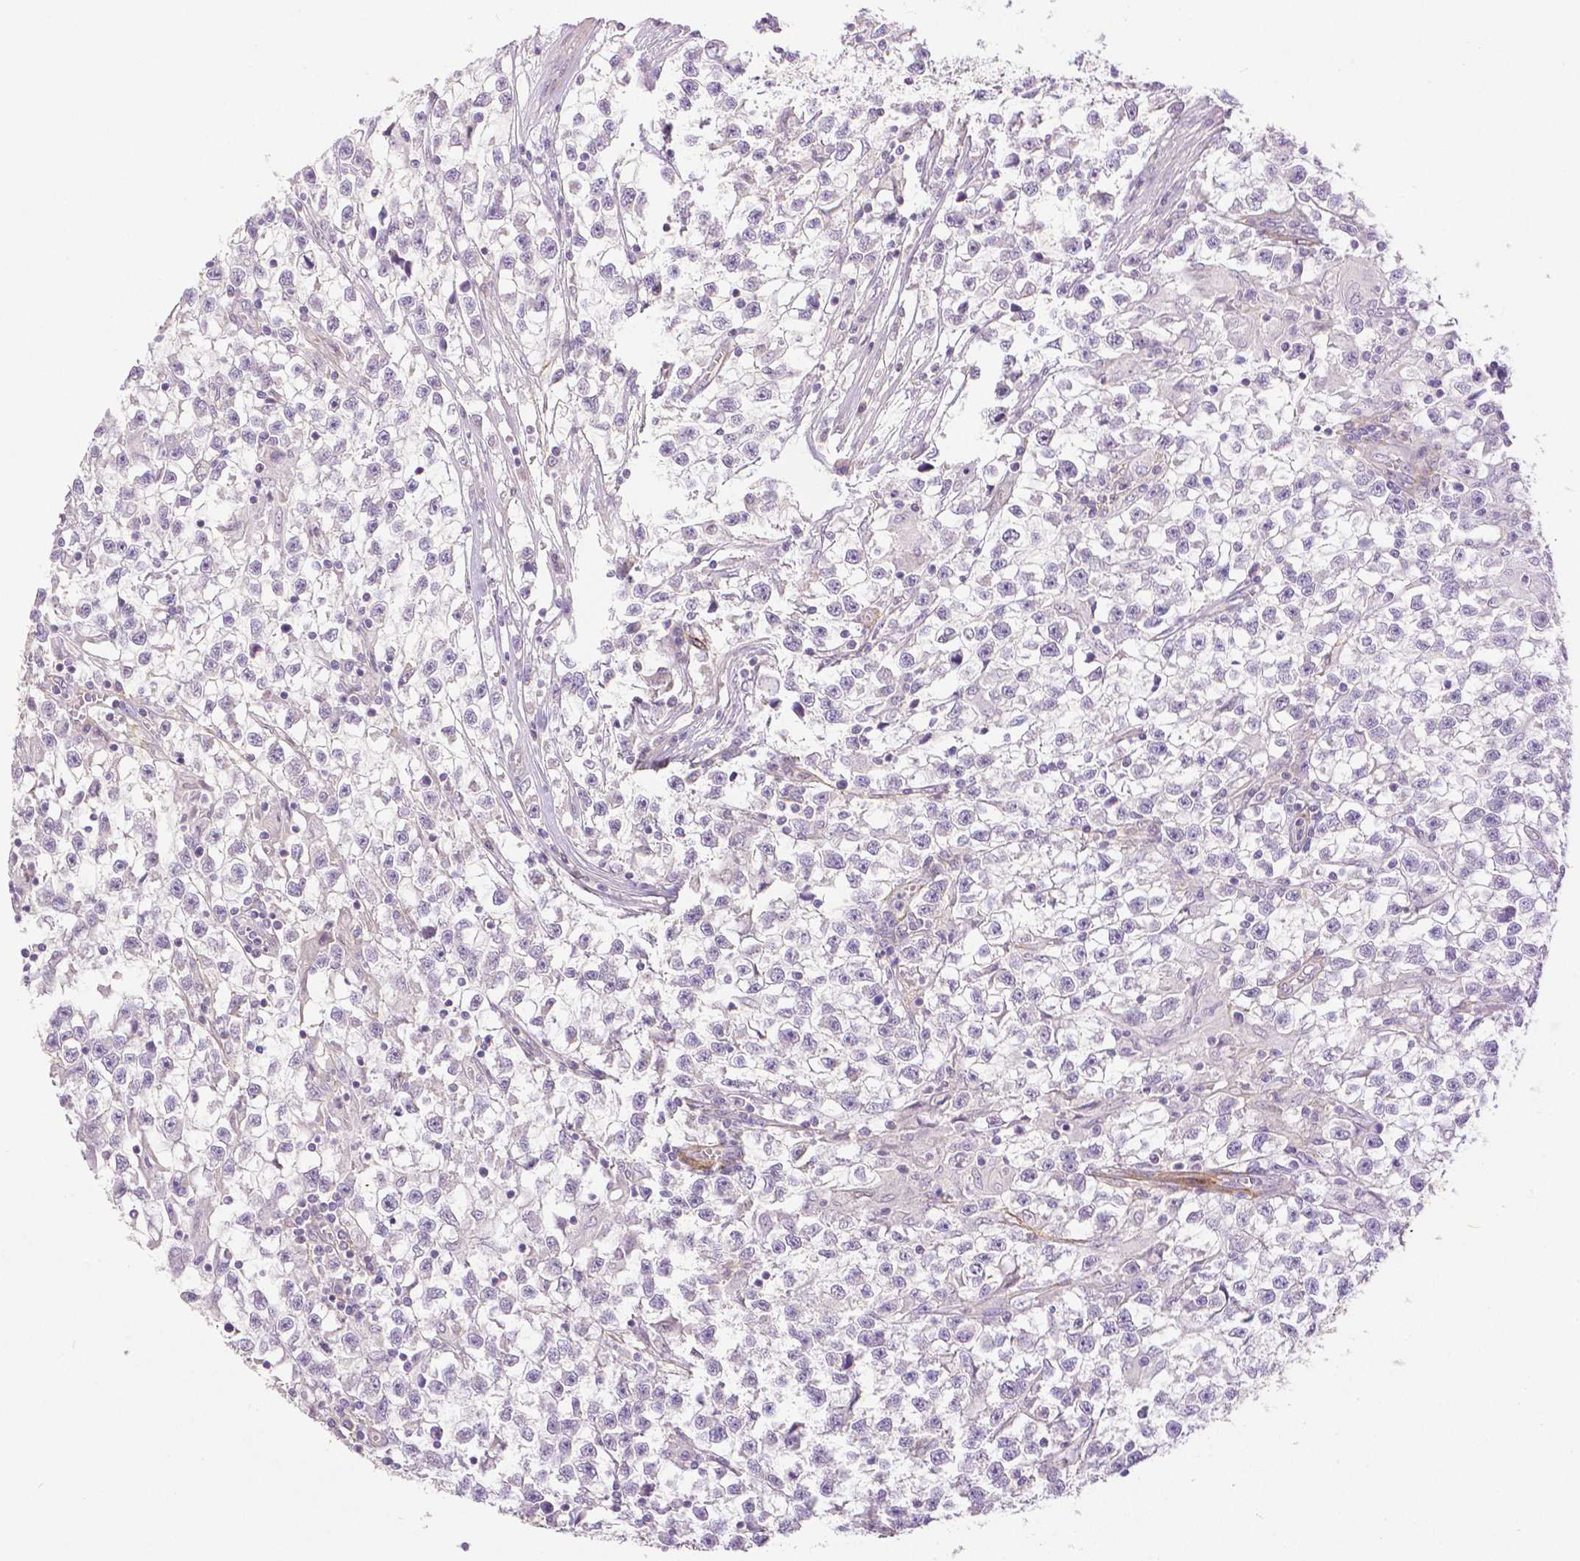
{"staining": {"intensity": "negative", "quantity": "none", "location": "none"}, "tissue": "testis cancer", "cell_type": "Tumor cells", "image_type": "cancer", "snomed": [{"axis": "morphology", "description": "Seminoma, NOS"}, {"axis": "topography", "description": "Testis"}], "caption": "Immunohistochemical staining of human testis seminoma exhibits no significant expression in tumor cells.", "gene": "THY1", "patient": {"sex": "male", "age": 31}}